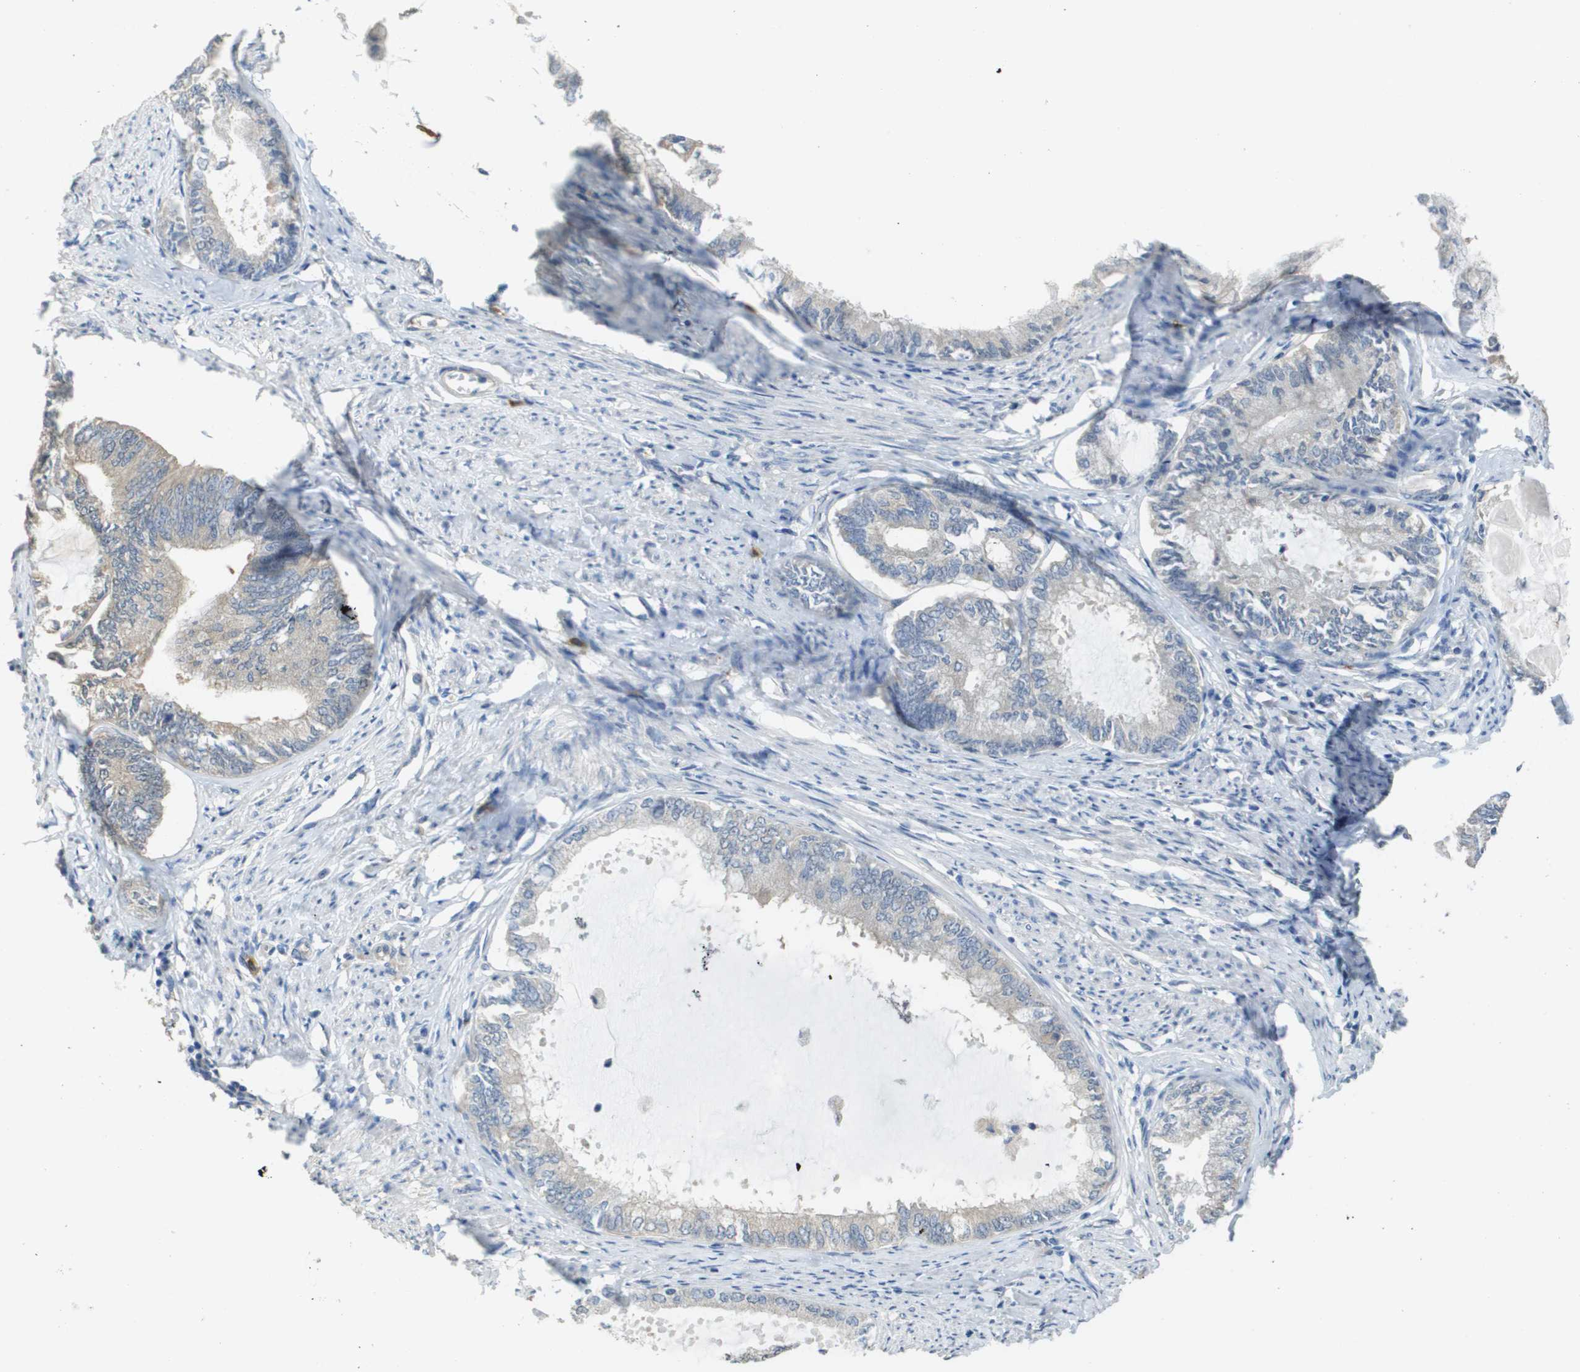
{"staining": {"intensity": "weak", "quantity": "<25%", "location": "cytoplasmic/membranous"}, "tissue": "endometrial cancer", "cell_type": "Tumor cells", "image_type": "cancer", "snomed": [{"axis": "morphology", "description": "Adenocarcinoma, NOS"}, {"axis": "topography", "description": "Endometrium"}], "caption": "Protein analysis of adenocarcinoma (endometrial) demonstrates no significant positivity in tumor cells.", "gene": "RAB27B", "patient": {"sex": "female", "age": 86}}